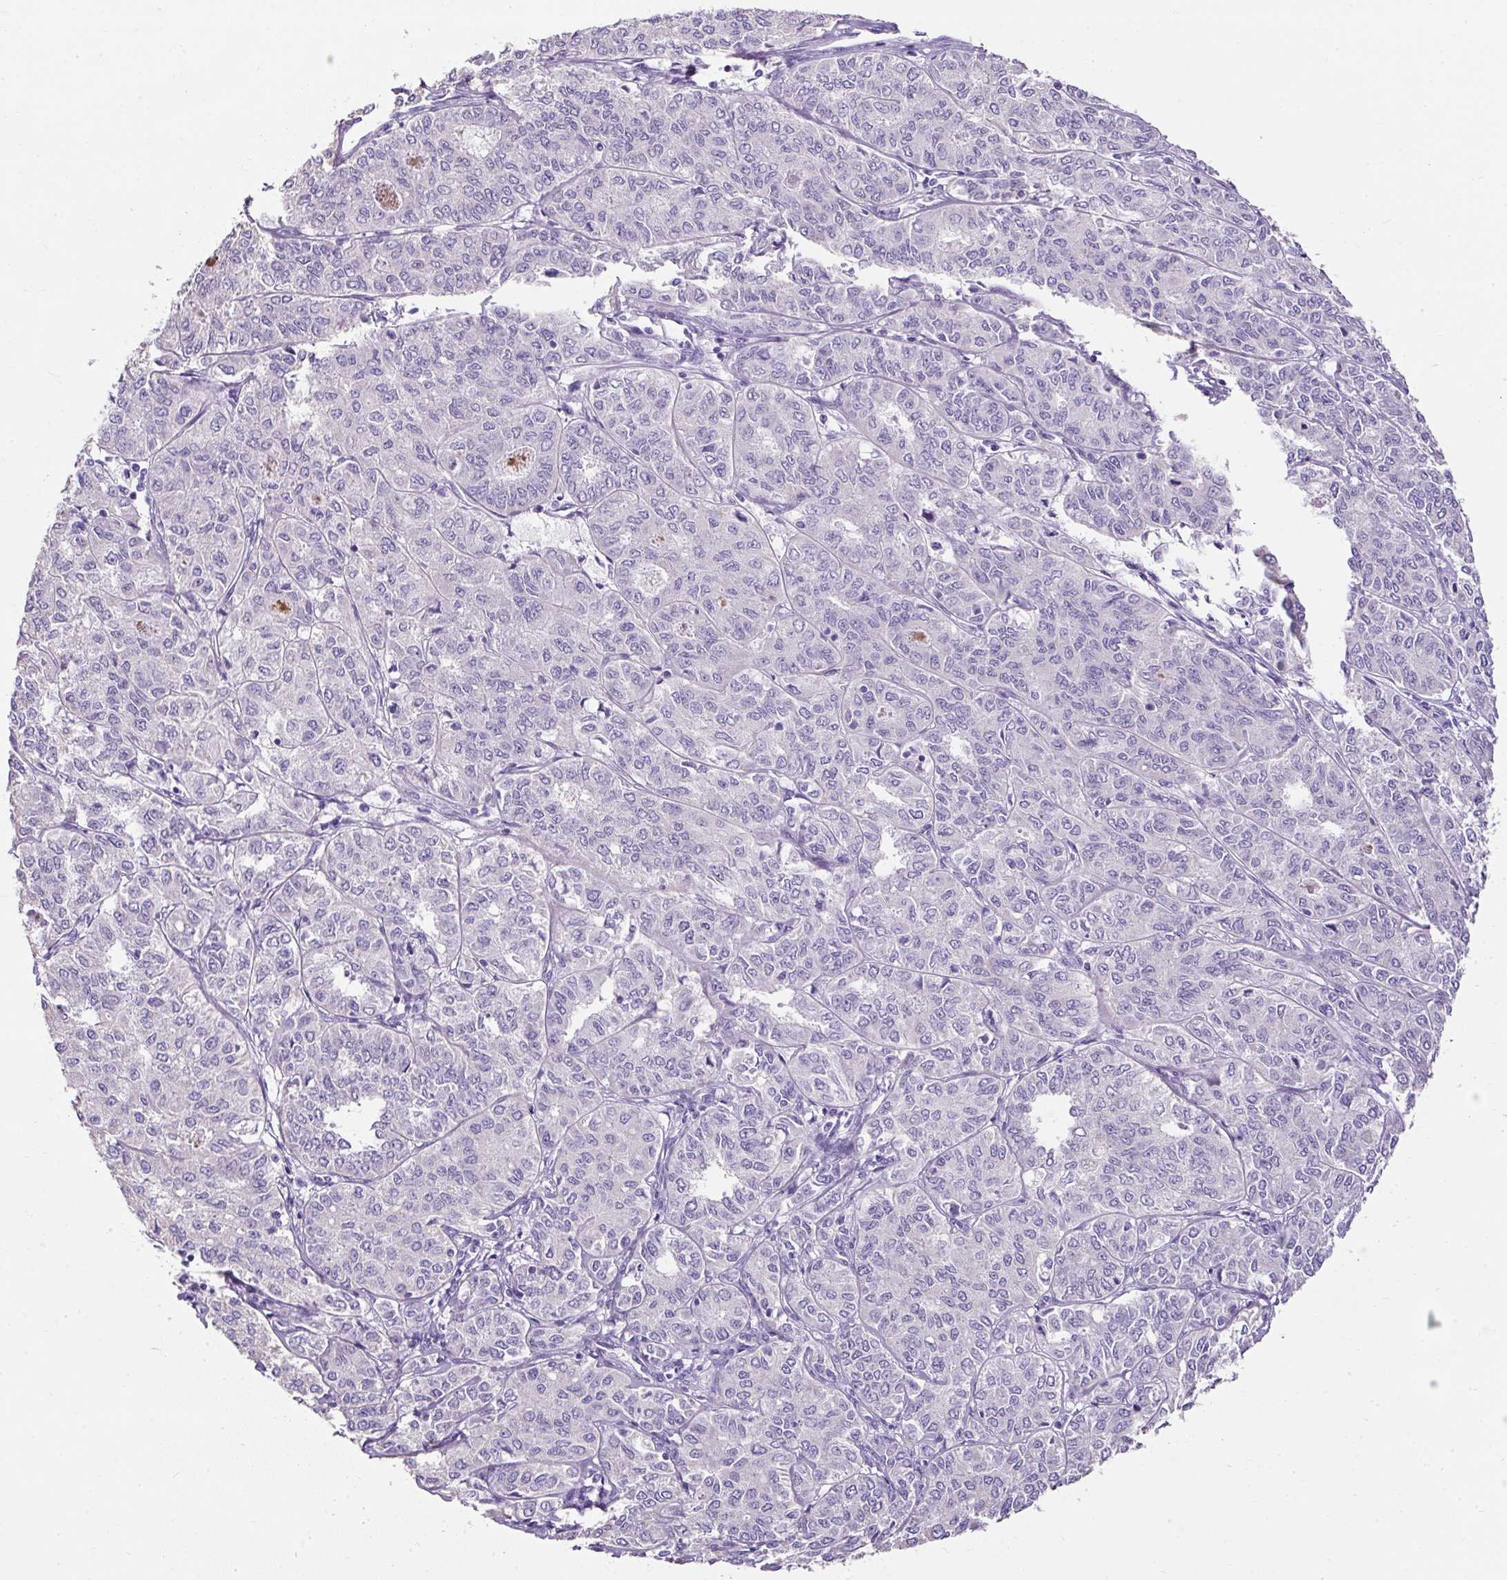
{"staining": {"intensity": "negative", "quantity": "none", "location": "none"}, "tissue": "endometrial cancer", "cell_type": "Tumor cells", "image_type": "cancer", "snomed": [{"axis": "morphology", "description": "Adenocarcinoma, NOS"}, {"axis": "topography", "description": "Endometrium"}], "caption": "Endometrial cancer stained for a protein using IHC demonstrates no expression tumor cells.", "gene": "C2CD4C", "patient": {"sex": "female", "age": 61}}